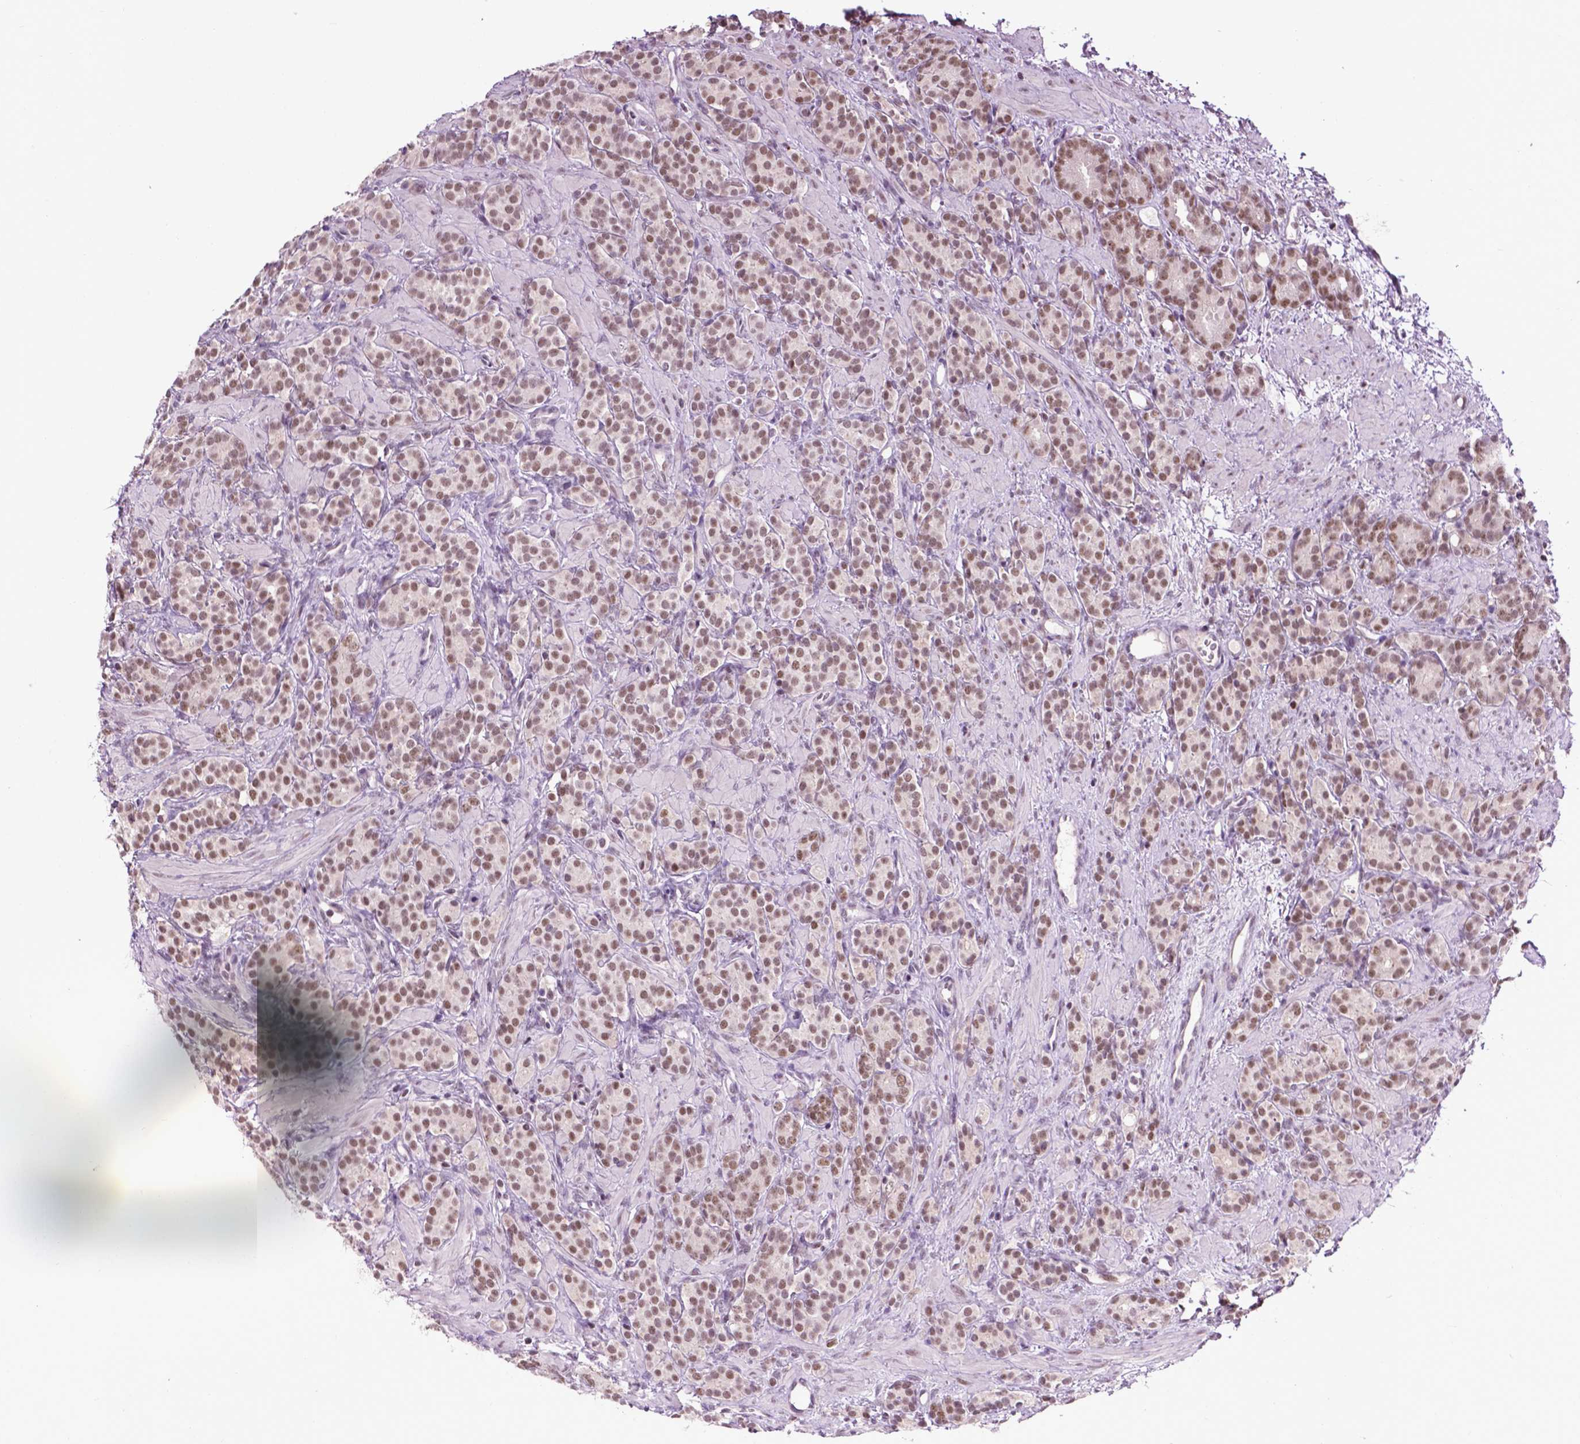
{"staining": {"intensity": "moderate", "quantity": ">75%", "location": "nuclear"}, "tissue": "prostate cancer", "cell_type": "Tumor cells", "image_type": "cancer", "snomed": [{"axis": "morphology", "description": "Adenocarcinoma, High grade"}, {"axis": "topography", "description": "Prostate"}], "caption": "Immunohistochemistry (IHC) image of human prostate cancer stained for a protein (brown), which demonstrates medium levels of moderate nuclear expression in approximately >75% of tumor cells.", "gene": "EAF1", "patient": {"sex": "male", "age": 84}}